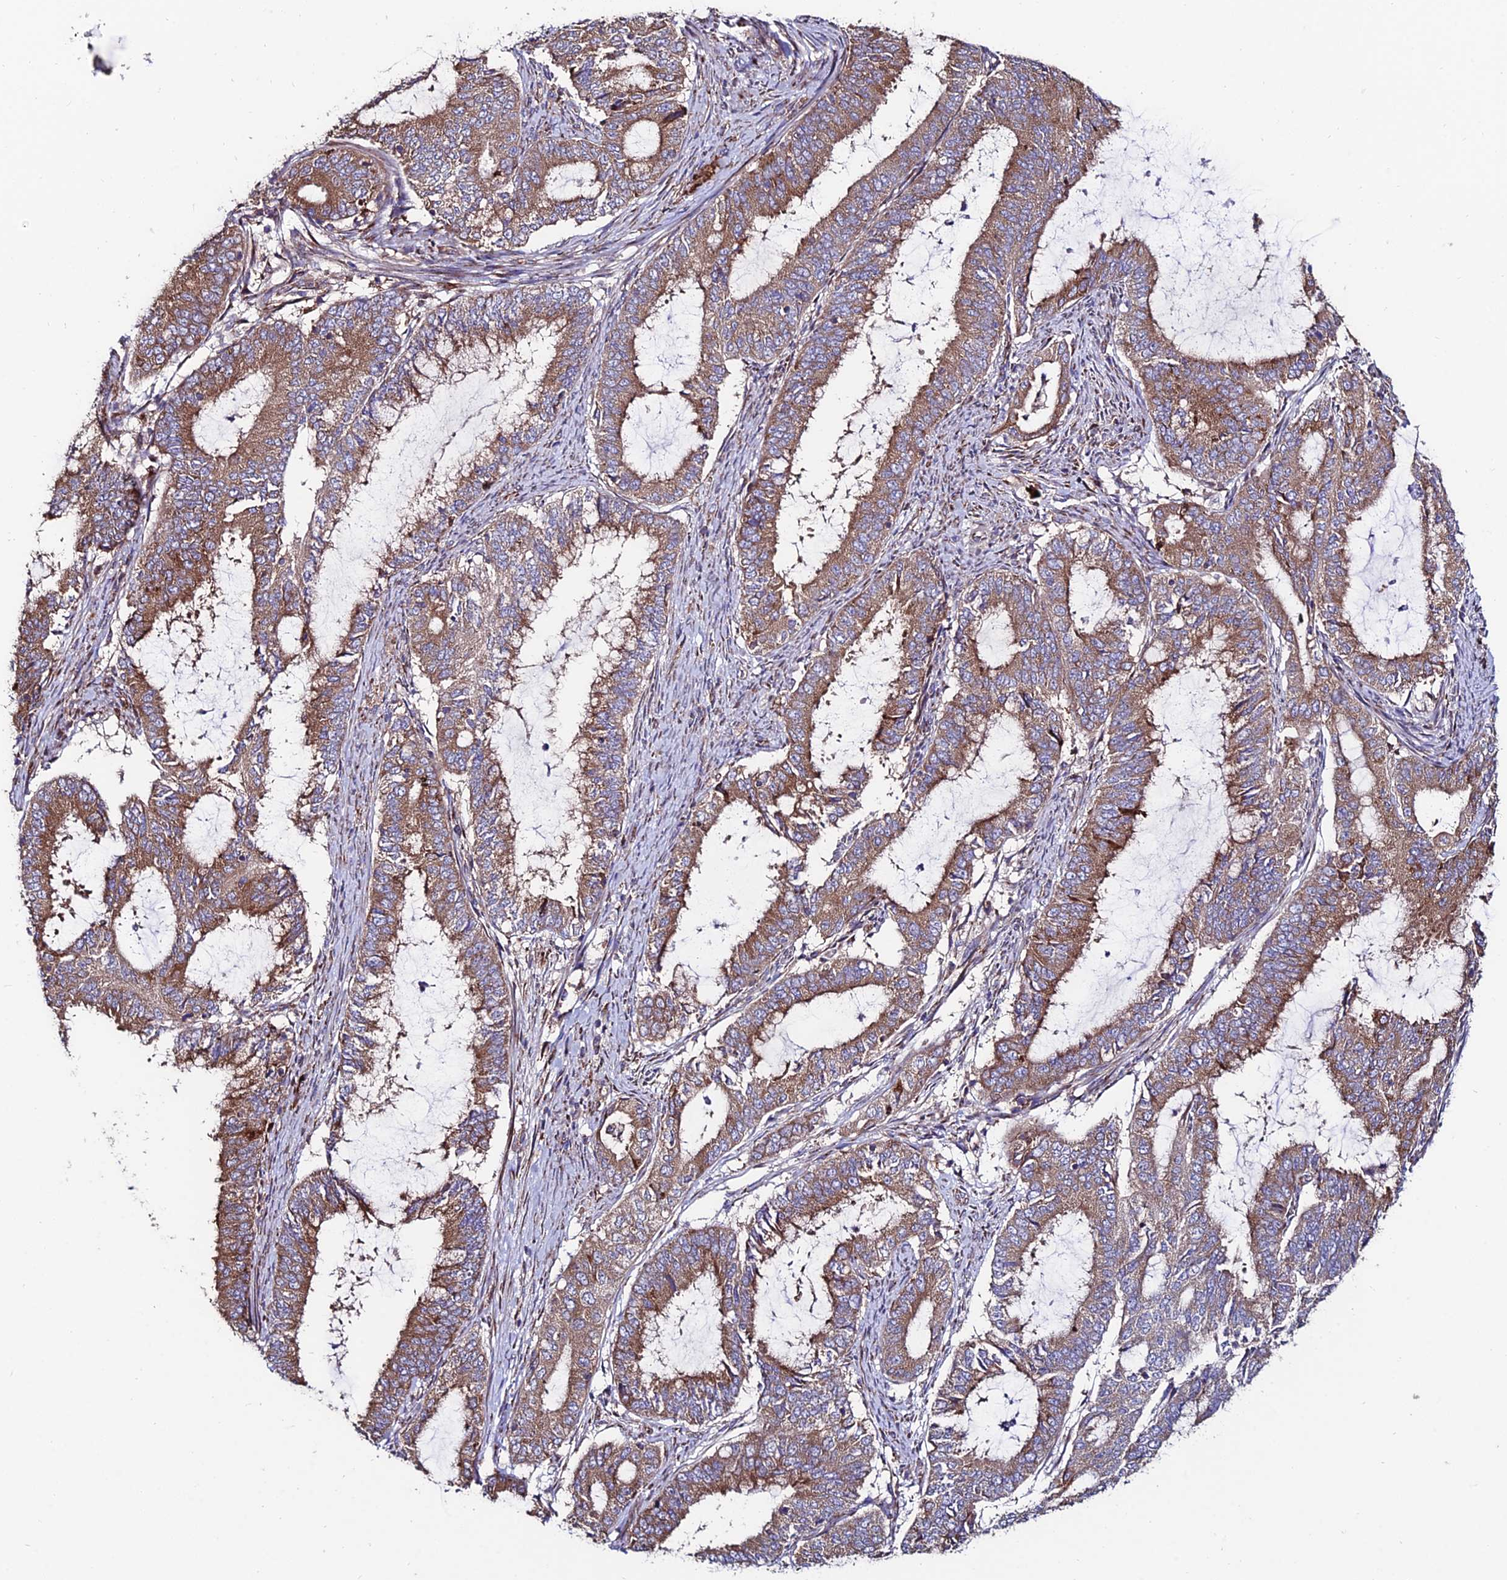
{"staining": {"intensity": "moderate", "quantity": ">75%", "location": "cytoplasmic/membranous"}, "tissue": "endometrial cancer", "cell_type": "Tumor cells", "image_type": "cancer", "snomed": [{"axis": "morphology", "description": "Adenocarcinoma, NOS"}, {"axis": "topography", "description": "Endometrium"}], "caption": "Protein expression analysis of endometrial adenocarcinoma shows moderate cytoplasmic/membranous expression in about >75% of tumor cells.", "gene": "EIF3K", "patient": {"sex": "female", "age": 51}}